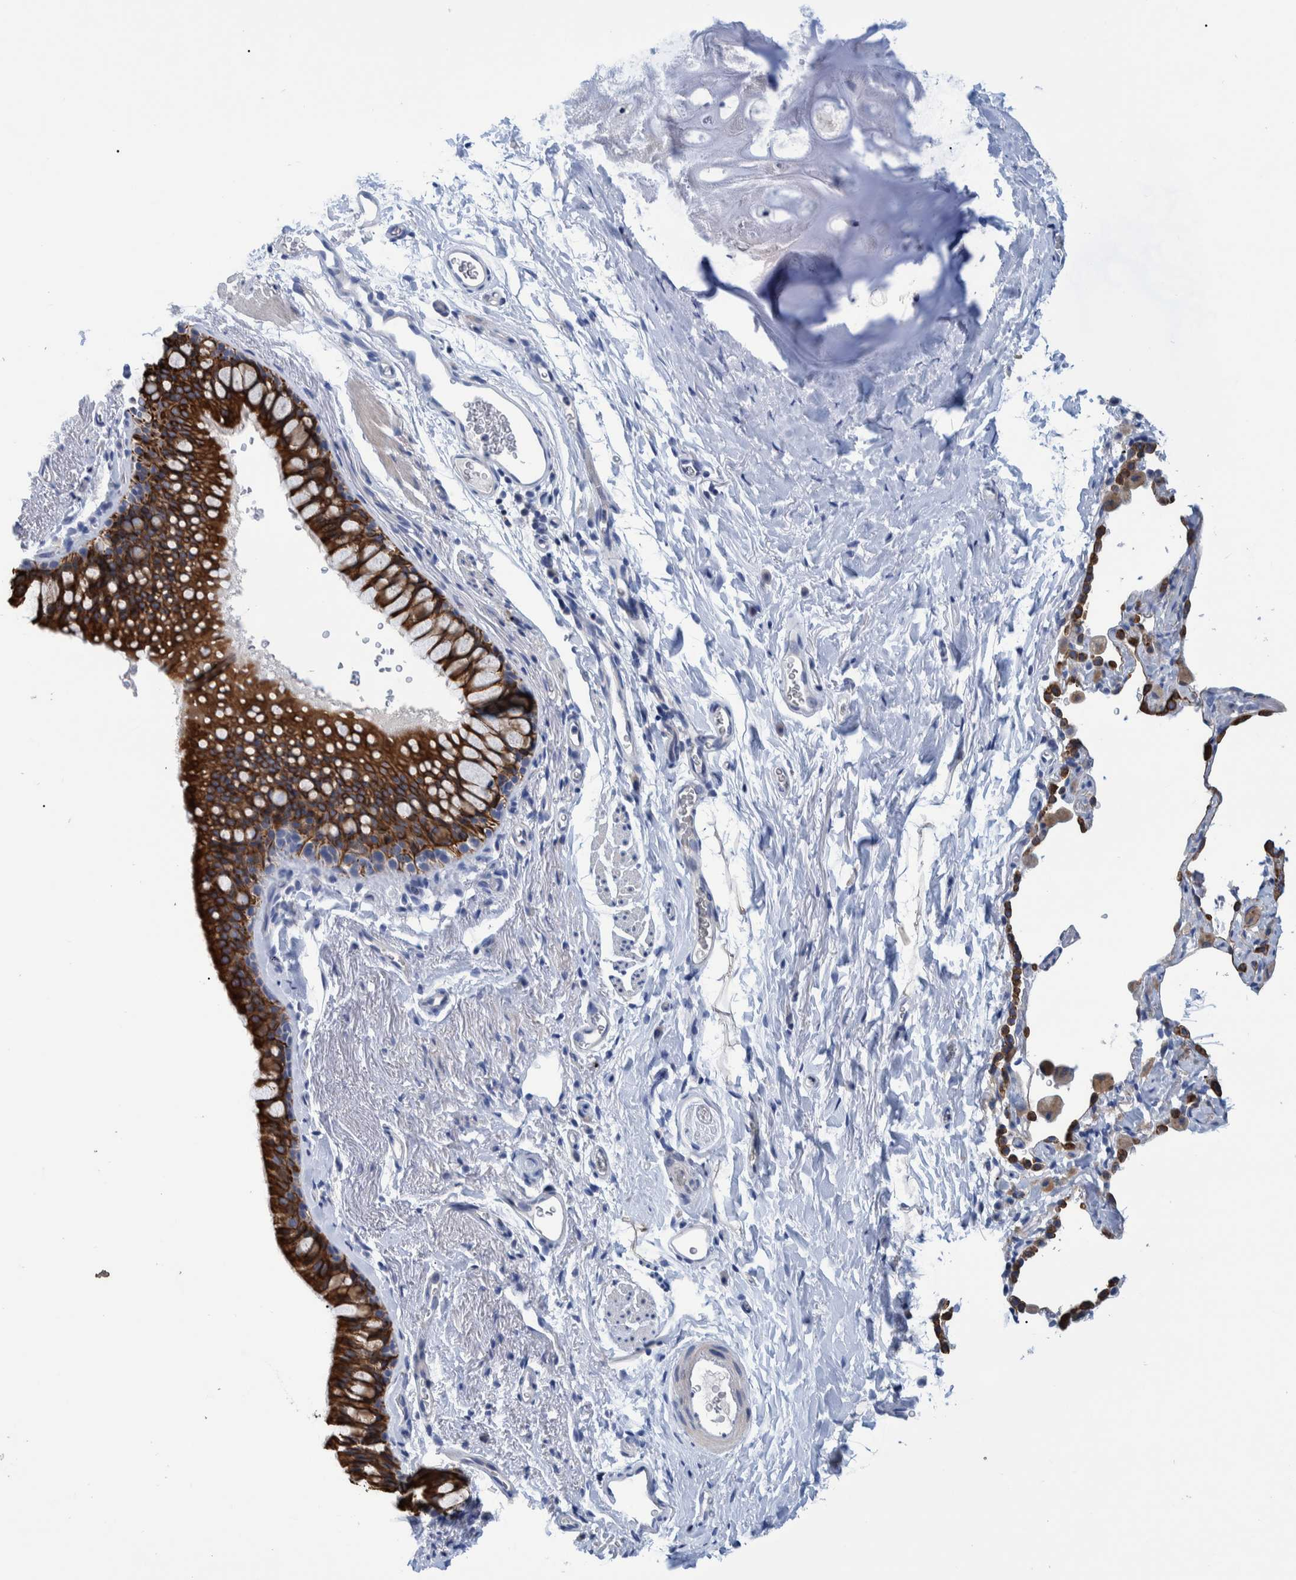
{"staining": {"intensity": "strong", "quantity": ">75%", "location": "cytoplasmic/membranous"}, "tissue": "bronchus", "cell_type": "Respiratory epithelial cells", "image_type": "normal", "snomed": [{"axis": "morphology", "description": "Normal tissue, NOS"}, {"axis": "topography", "description": "Cartilage tissue"}, {"axis": "topography", "description": "Bronchus"}], "caption": "Human bronchus stained for a protein (brown) reveals strong cytoplasmic/membranous positive staining in about >75% of respiratory epithelial cells.", "gene": "MKS1", "patient": {"sex": "female", "age": 53}}